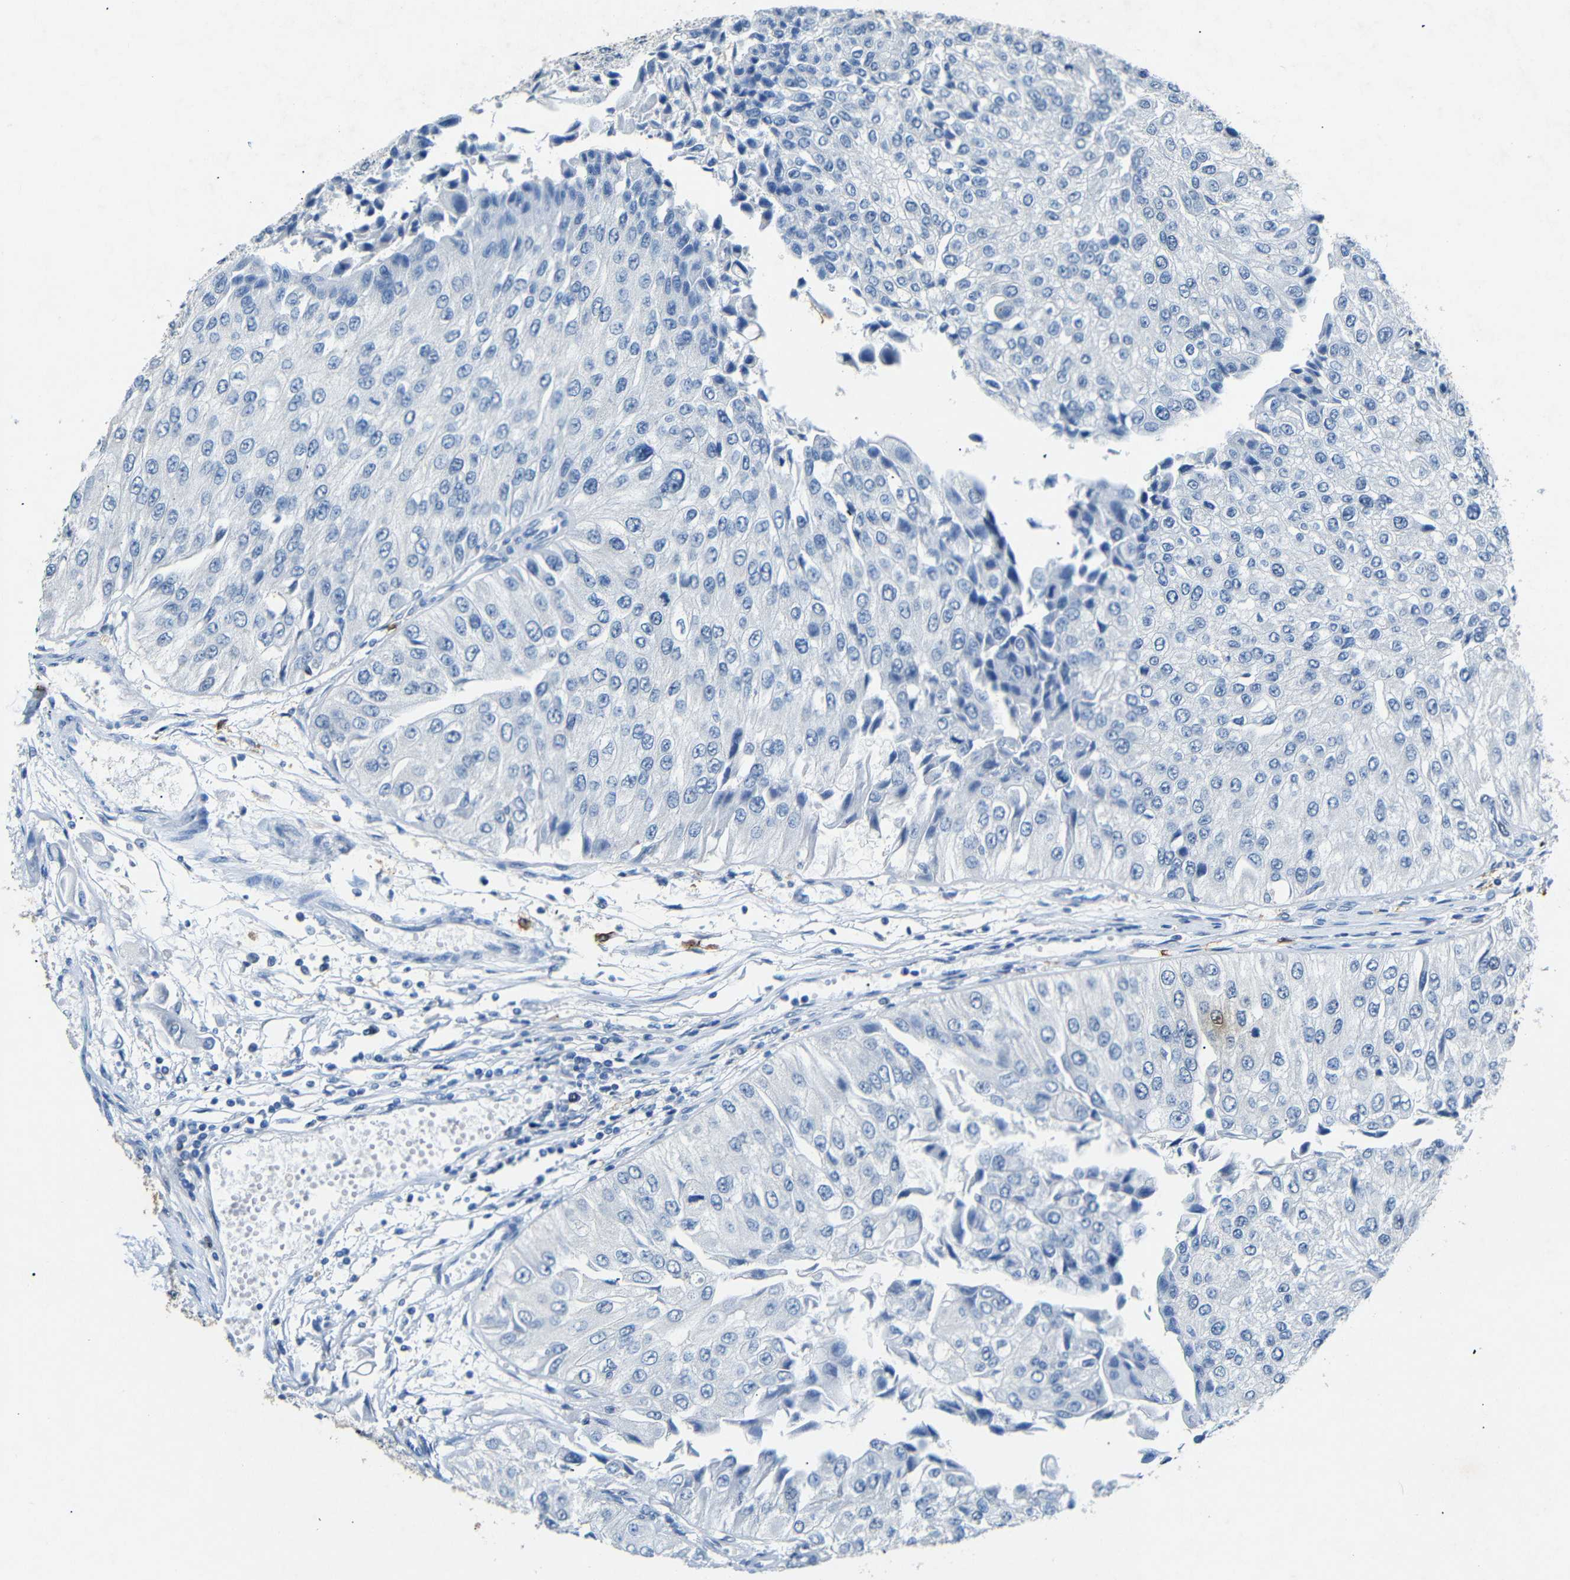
{"staining": {"intensity": "weak", "quantity": "<25%", "location": "nuclear"}, "tissue": "urothelial cancer", "cell_type": "Tumor cells", "image_type": "cancer", "snomed": [{"axis": "morphology", "description": "Urothelial carcinoma, High grade"}, {"axis": "topography", "description": "Kidney"}, {"axis": "topography", "description": "Urinary bladder"}], "caption": "A high-resolution image shows immunohistochemistry (IHC) staining of urothelial cancer, which reveals no significant positivity in tumor cells.", "gene": "INCENP", "patient": {"sex": "male", "age": 77}}